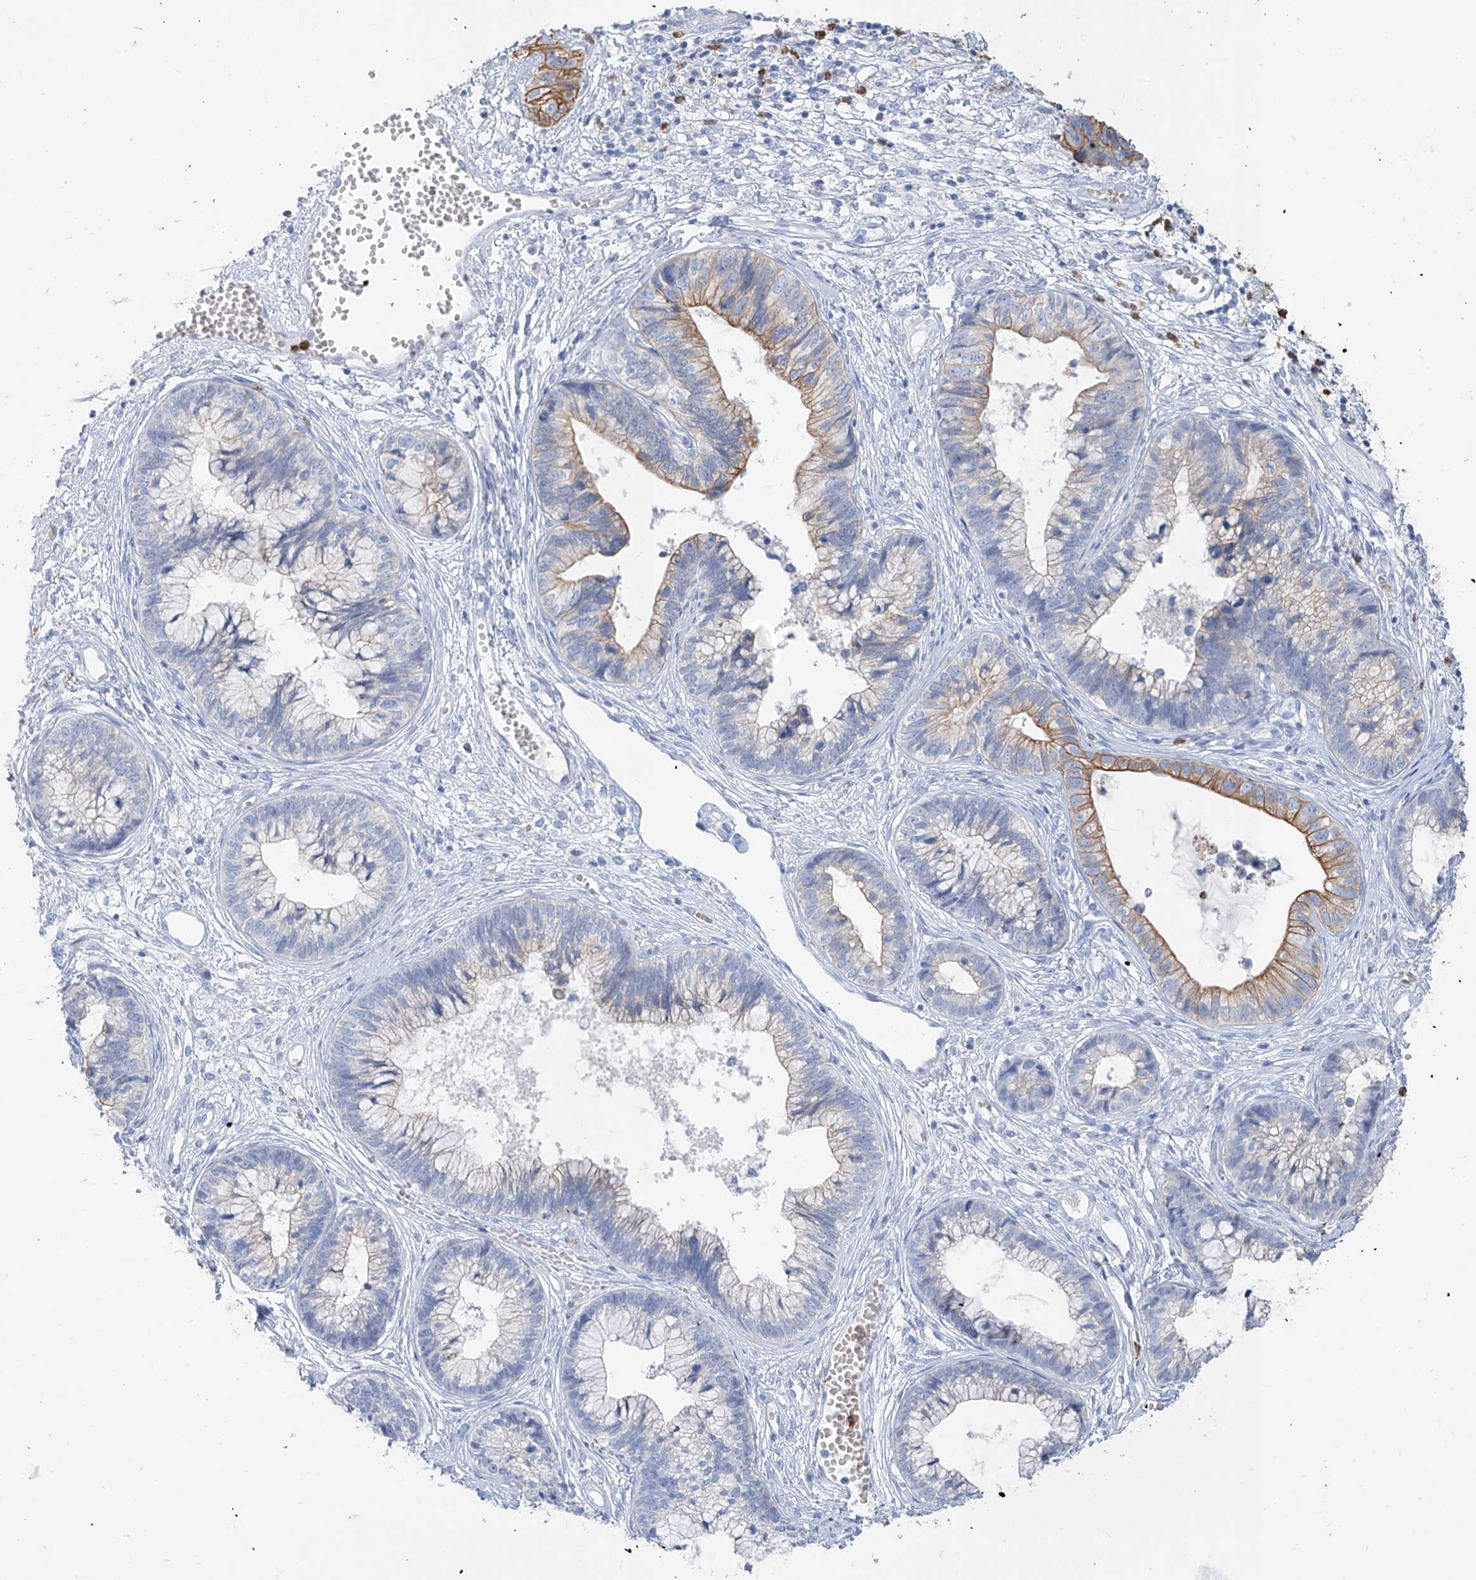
{"staining": {"intensity": "moderate", "quantity": "<25%", "location": "cytoplasmic/membranous"}, "tissue": "cervical cancer", "cell_type": "Tumor cells", "image_type": "cancer", "snomed": [{"axis": "morphology", "description": "Adenocarcinoma, NOS"}, {"axis": "topography", "description": "Cervix"}], "caption": "Immunohistochemistry (IHC) image of human cervical cancer (adenocarcinoma) stained for a protein (brown), which shows low levels of moderate cytoplasmic/membranous staining in about <25% of tumor cells.", "gene": "PAFAH1B3", "patient": {"sex": "female", "age": 44}}